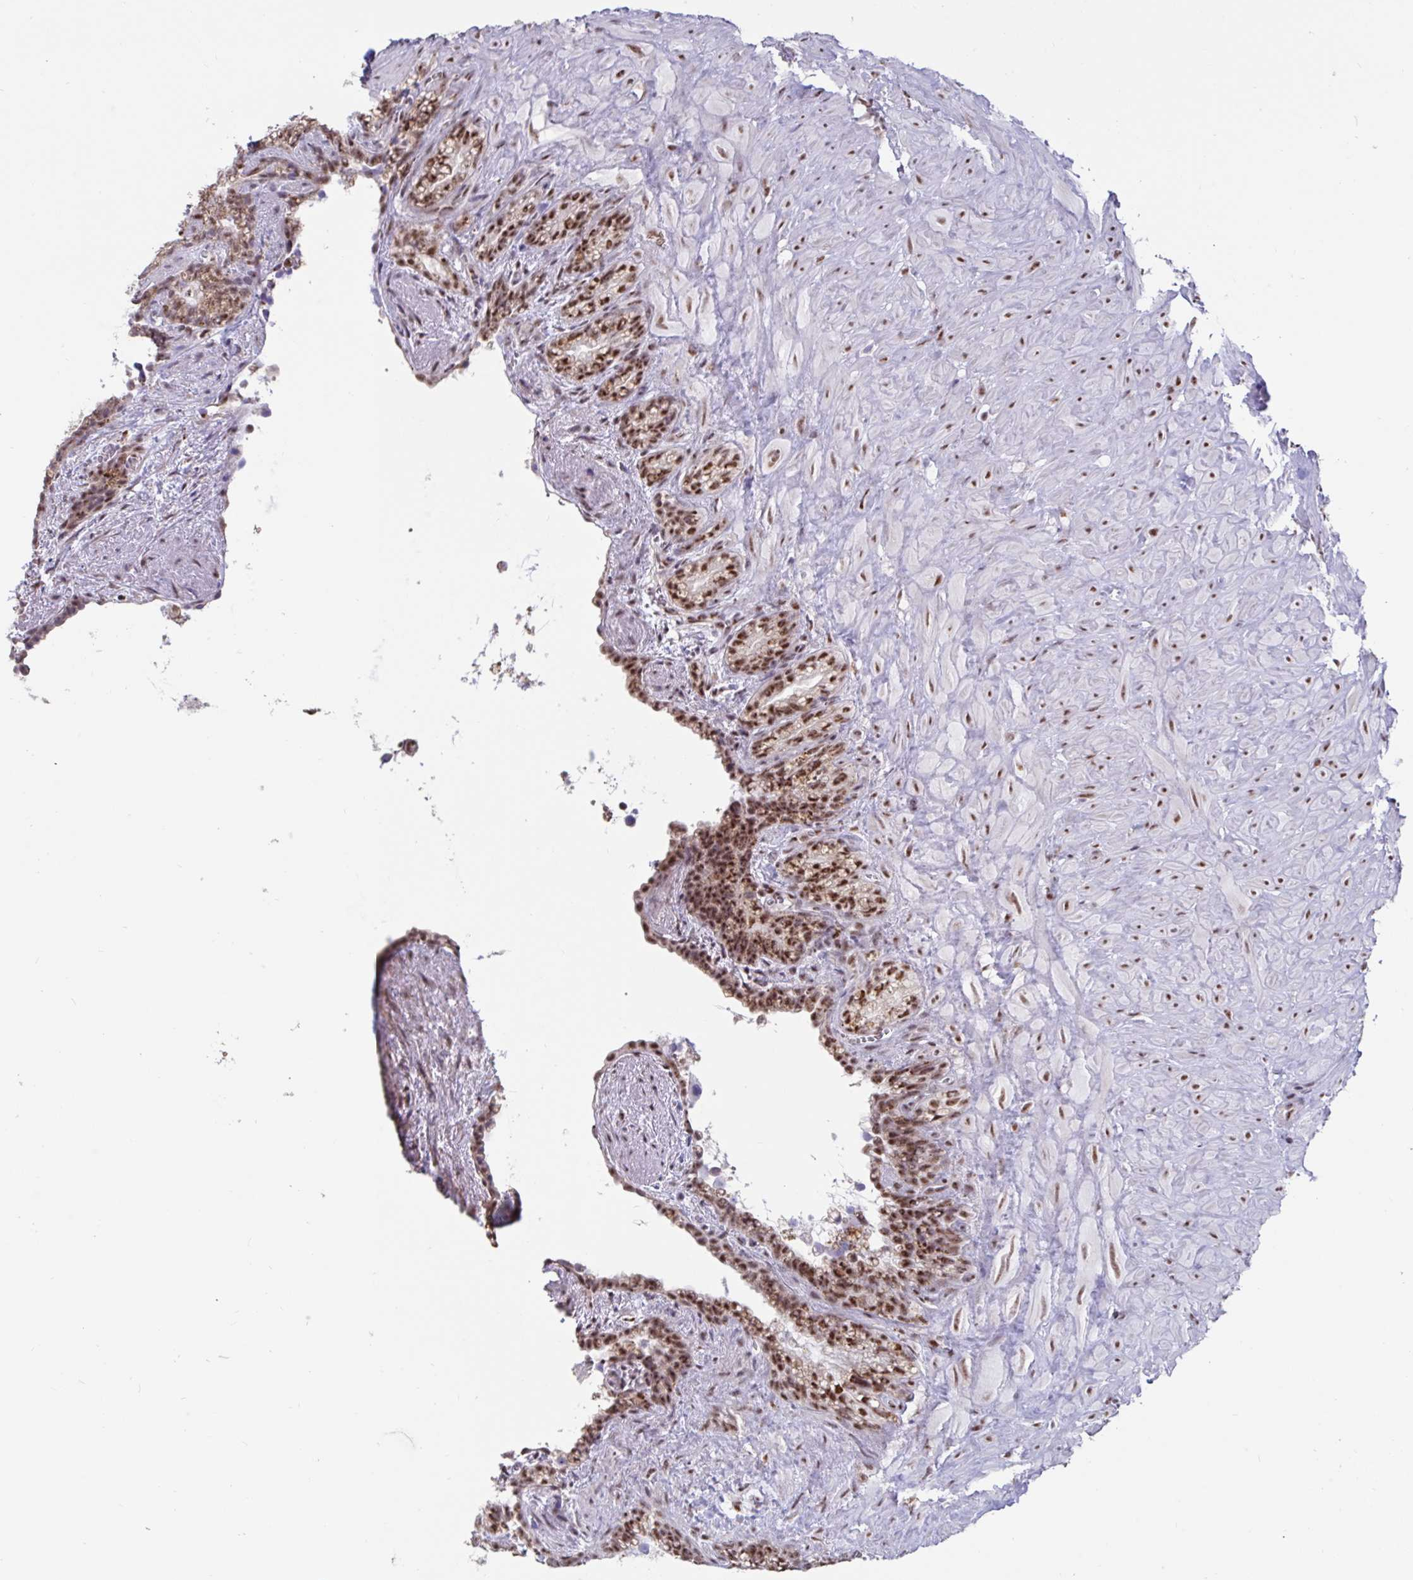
{"staining": {"intensity": "moderate", "quantity": "25%-75%", "location": "cytoplasmic/membranous,nuclear"}, "tissue": "seminal vesicle", "cell_type": "Glandular cells", "image_type": "normal", "snomed": [{"axis": "morphology", "description": "Normal tissue, NOS"}, {"axis": "topography", "description": "Seminal veicle"}], "caption": "Immunohistochemistry (DAB (3,3'-diaminobenzidine)) staining of unremarkable human seminal vesicle exhibits moderate cytoplasmic/membranous,nuclear protein positivity in approximately 25%-75% of glandular cells.", "gene": "DDX39A", "patient": {"sex": "male", "age": 76}}